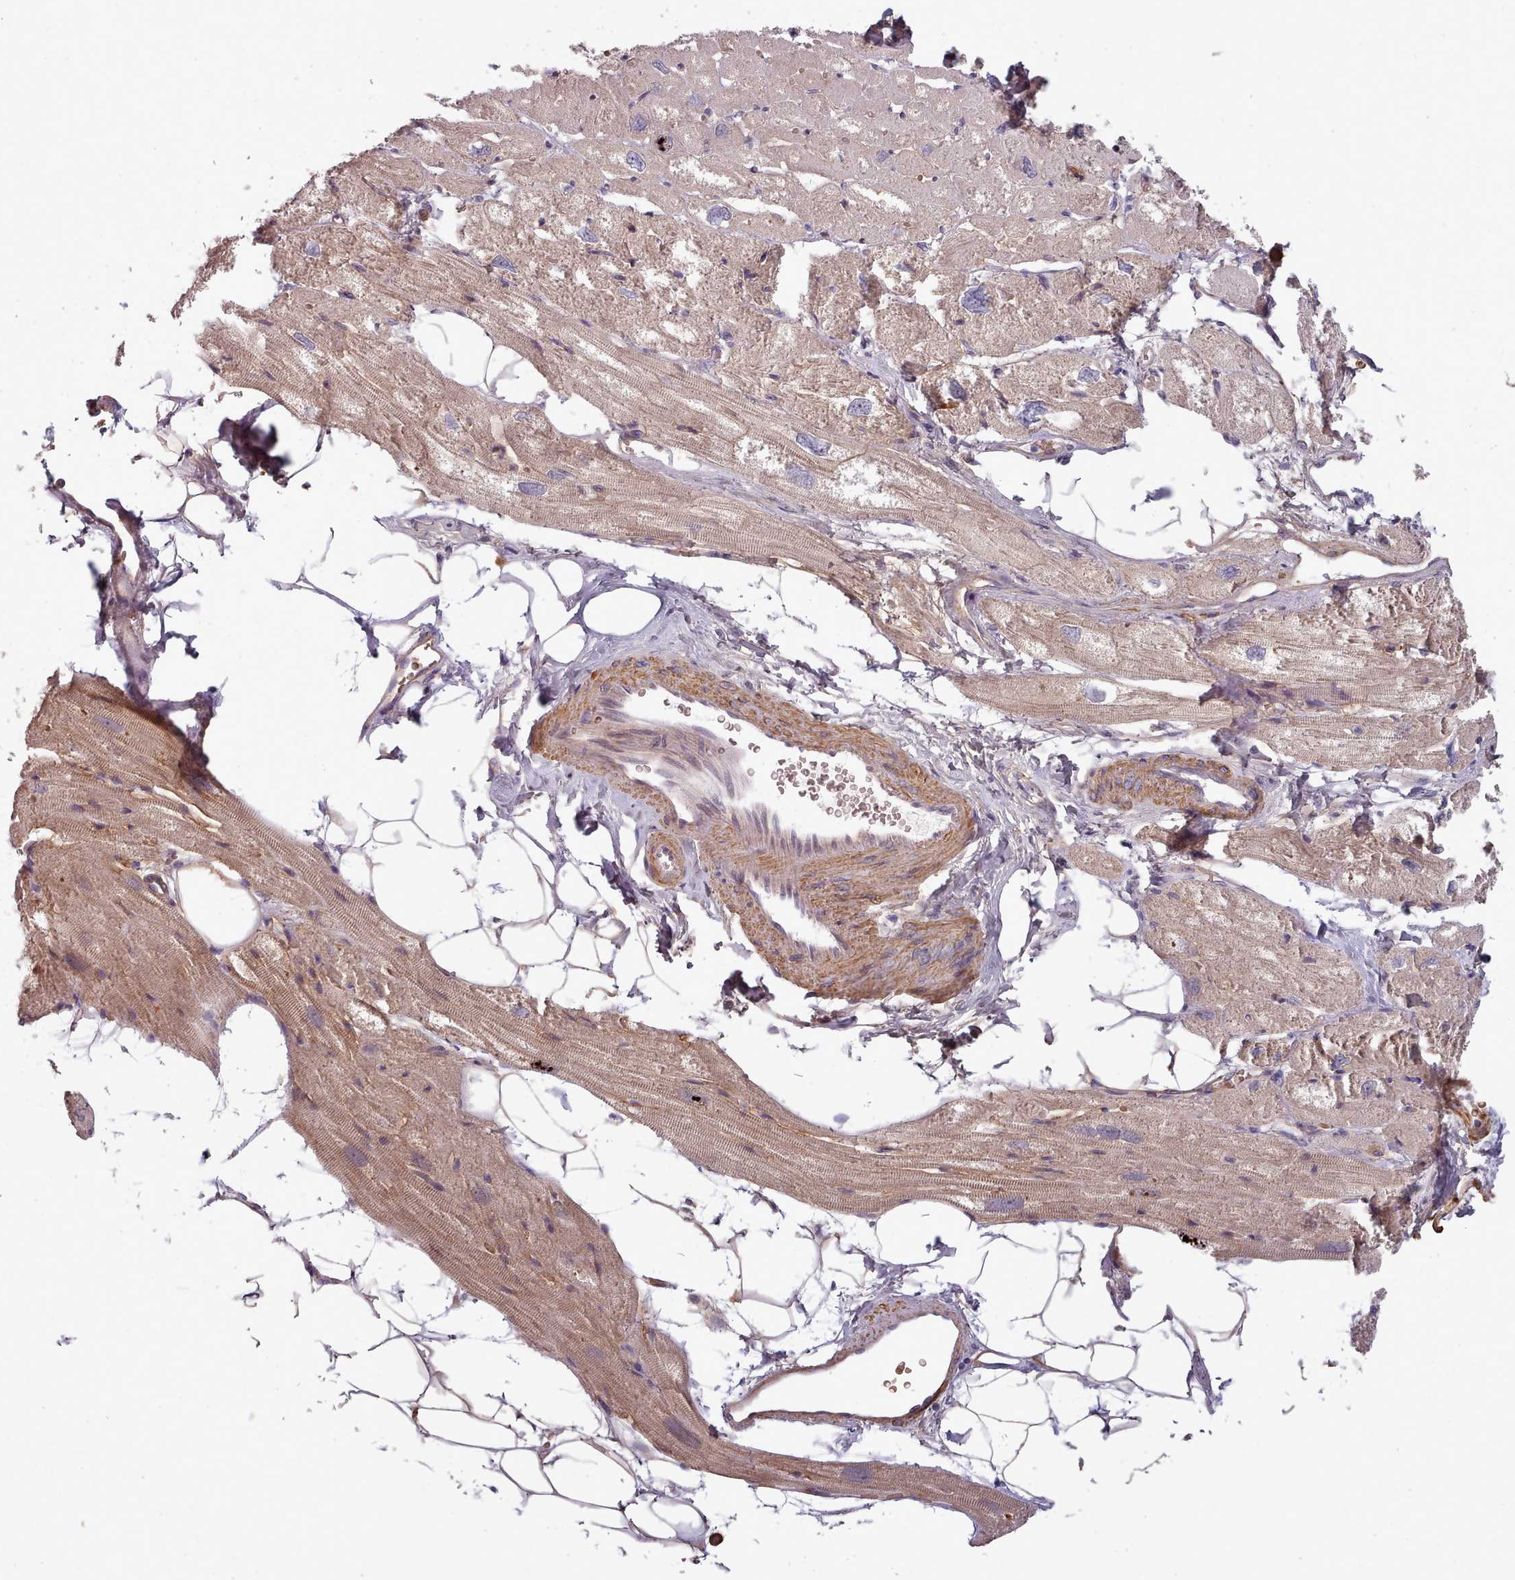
{"staining": {"intensity": "moderate", "quantity": ">75%", "location": "cytoplasmic/membranous"}, "tissue": "heart muscle", "cell_type": "Cardiomyocytes", "image_type": "normal", "snomed": [{"axis": "morphology", "description": "Normal tissue, NOS"}, {"axis": "topography", "description": "Heart"}], "caption": "Protein expression analysis of normal heart muscle exhibits moderate cytoplasmic/membranous expression in approximately >75% of cardiomyocytes. (DAB = brown stain, brightfield microscopy at high magnification).", "gene": "CLNS1A", "patient": {"sex": "male", "age": 50}}